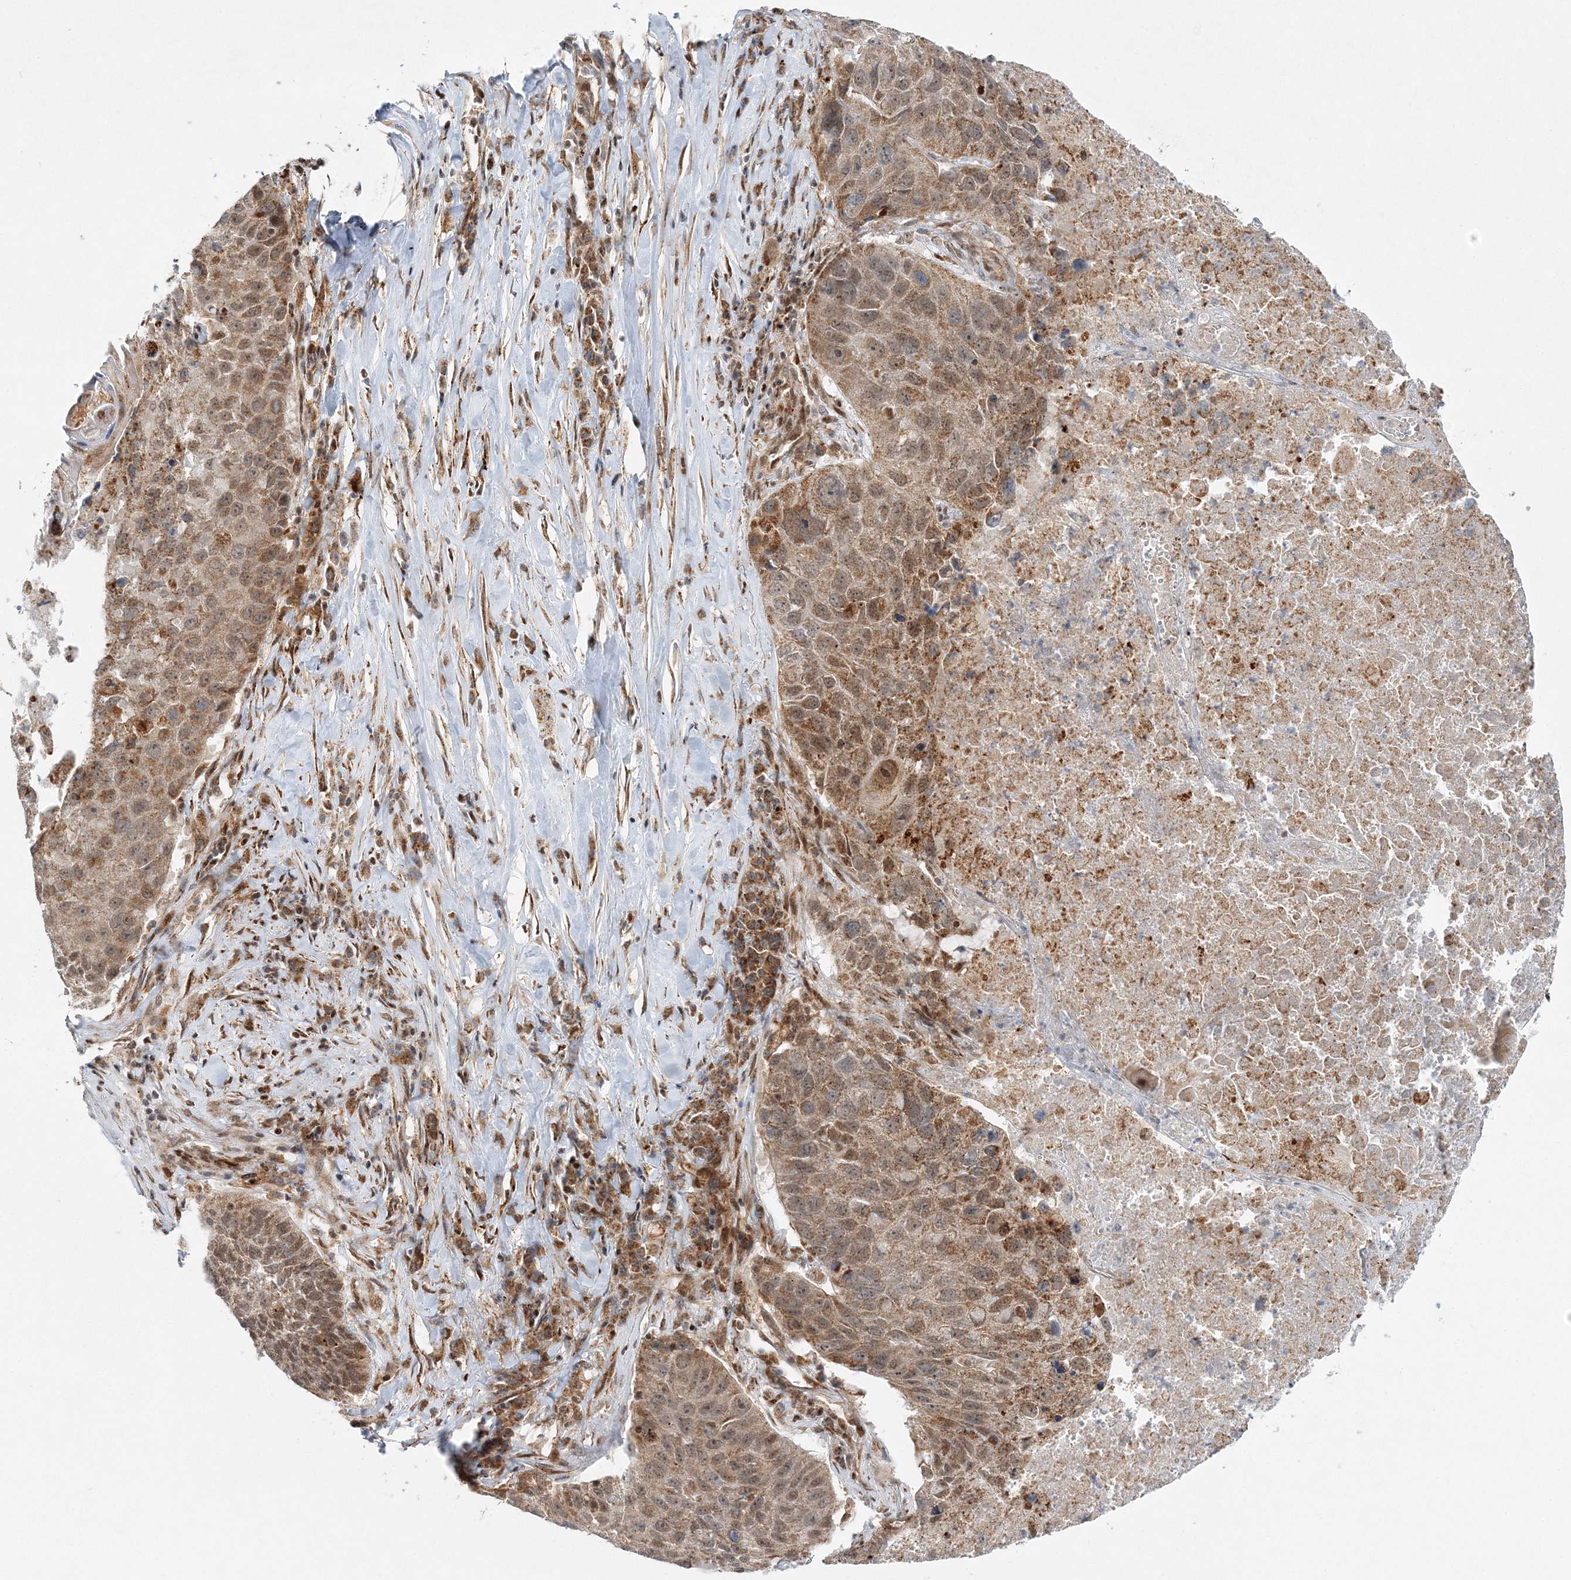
{"staining": {"intensity": "moderate", "quantity": ">75%", "location": "cytoplasmic/membranous,nuclear"}, "tissue": "lung cancer", "cell_type": "Tumor cells", "image_type": "cancer", "snomed": [{"axis": "morphology", "description": "Squamous cell carcinoma, NOS"}, {"axis": "topography", "description": "Lung"}], "caption": "Brown immunohistochemical staining in human squamous cell carcinoma (lung) reveals moderate cytoplasmic/membranous and nuclear staining in approximately >75% of tumor cells.", "gene": "RAB11FIP2", "patient": {"sex": "male", "age": 61}}